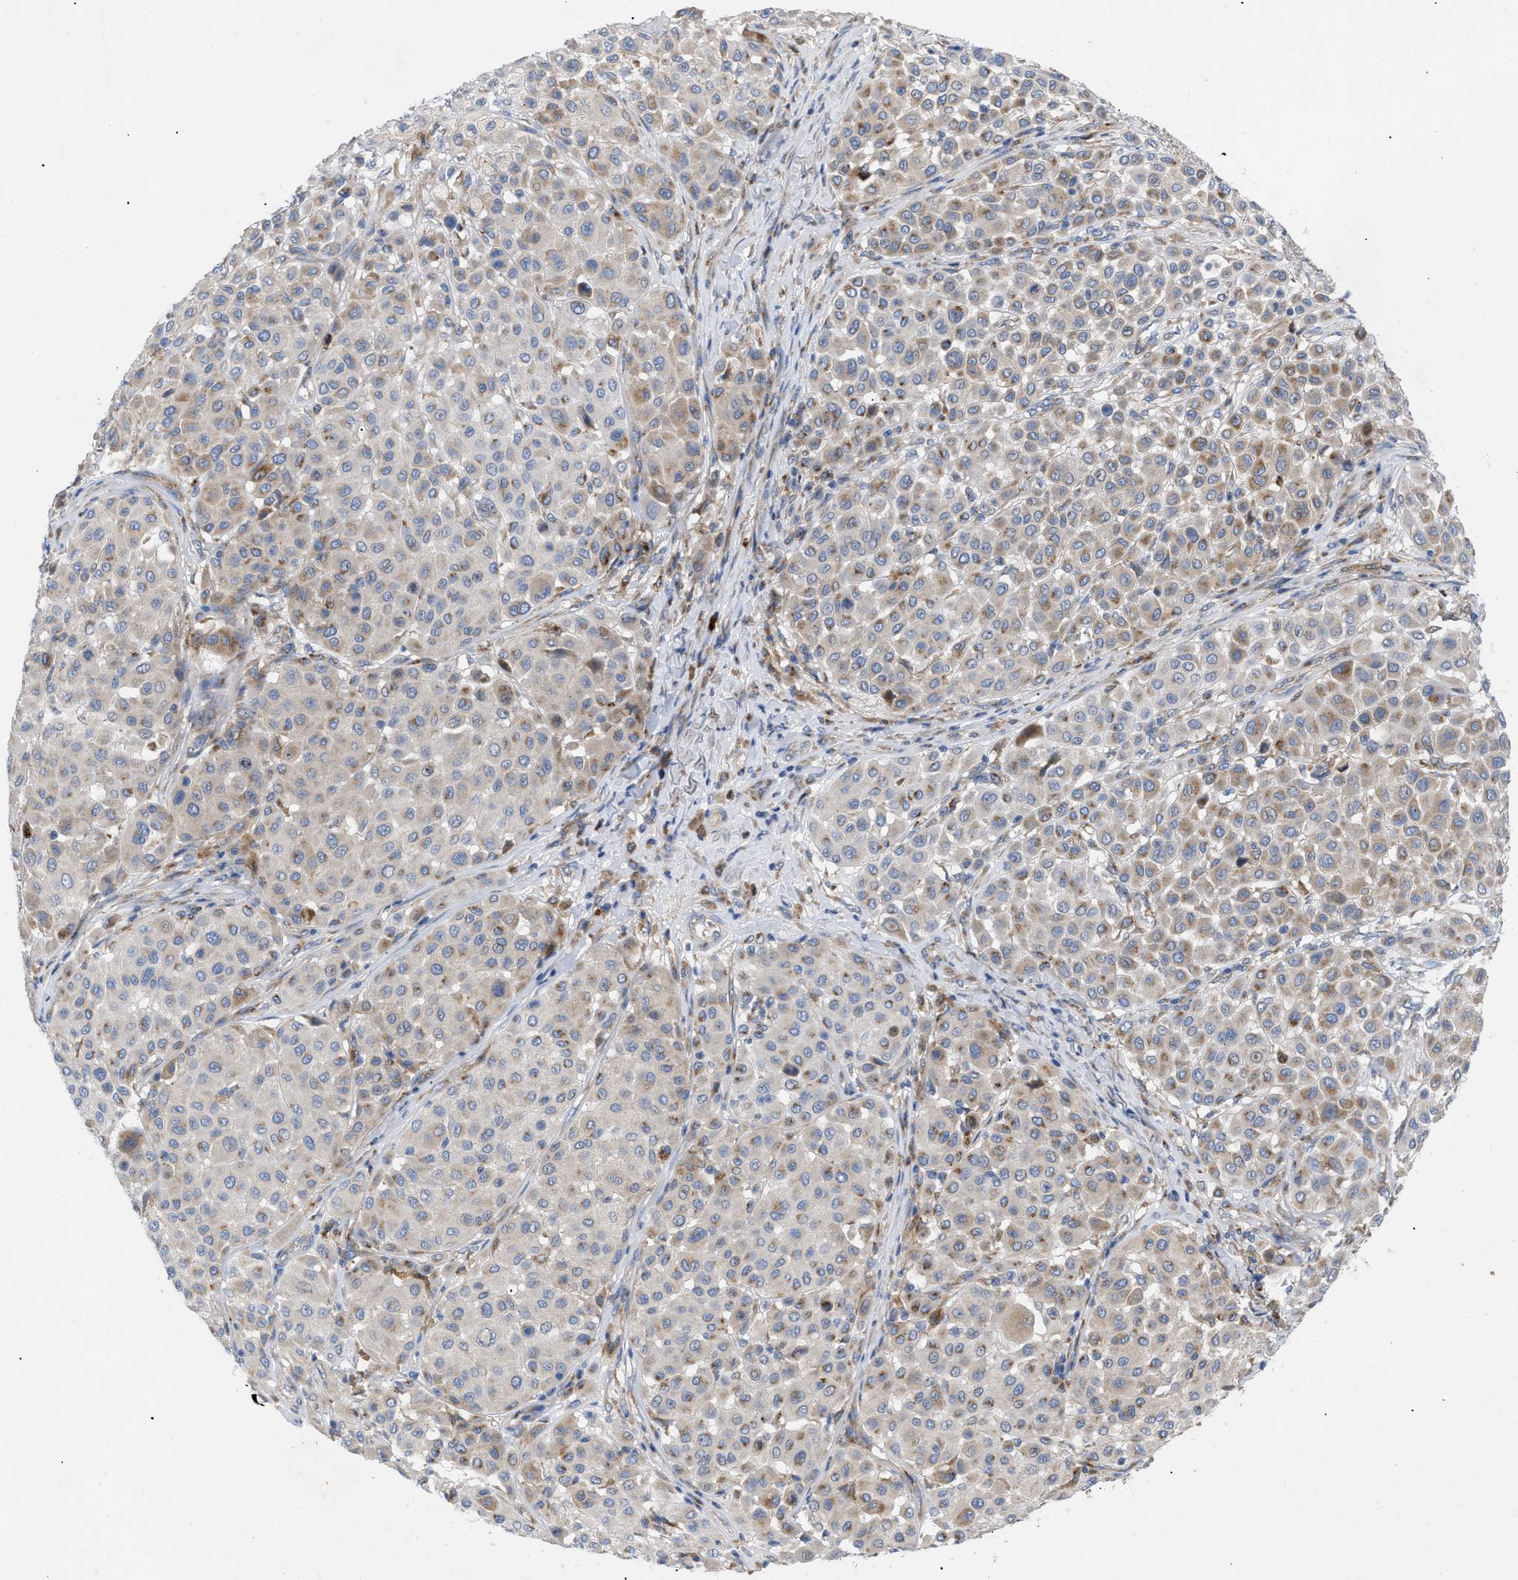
{"staining": {"intensity": "weak", "quantity": ">75%", "location": "cytoplasmic/membranous"}, "tissue": "melanoma", "cell_type": "Tumor cells", "image_type": "cancer", "snomed": [{"axis": "morphology", "description": "Malignant melanoma, Metastatic site"}, {"axis": "topography", "description": "Soft tissue"}], "caption": "A brown stain labels weak cytoplasmic/membranous positivity of a protein in human malignant melanoma (metastatic site) tumor cells.", "gene": "SLC50A1", "patient": {"sex": "male", "age": 41}}